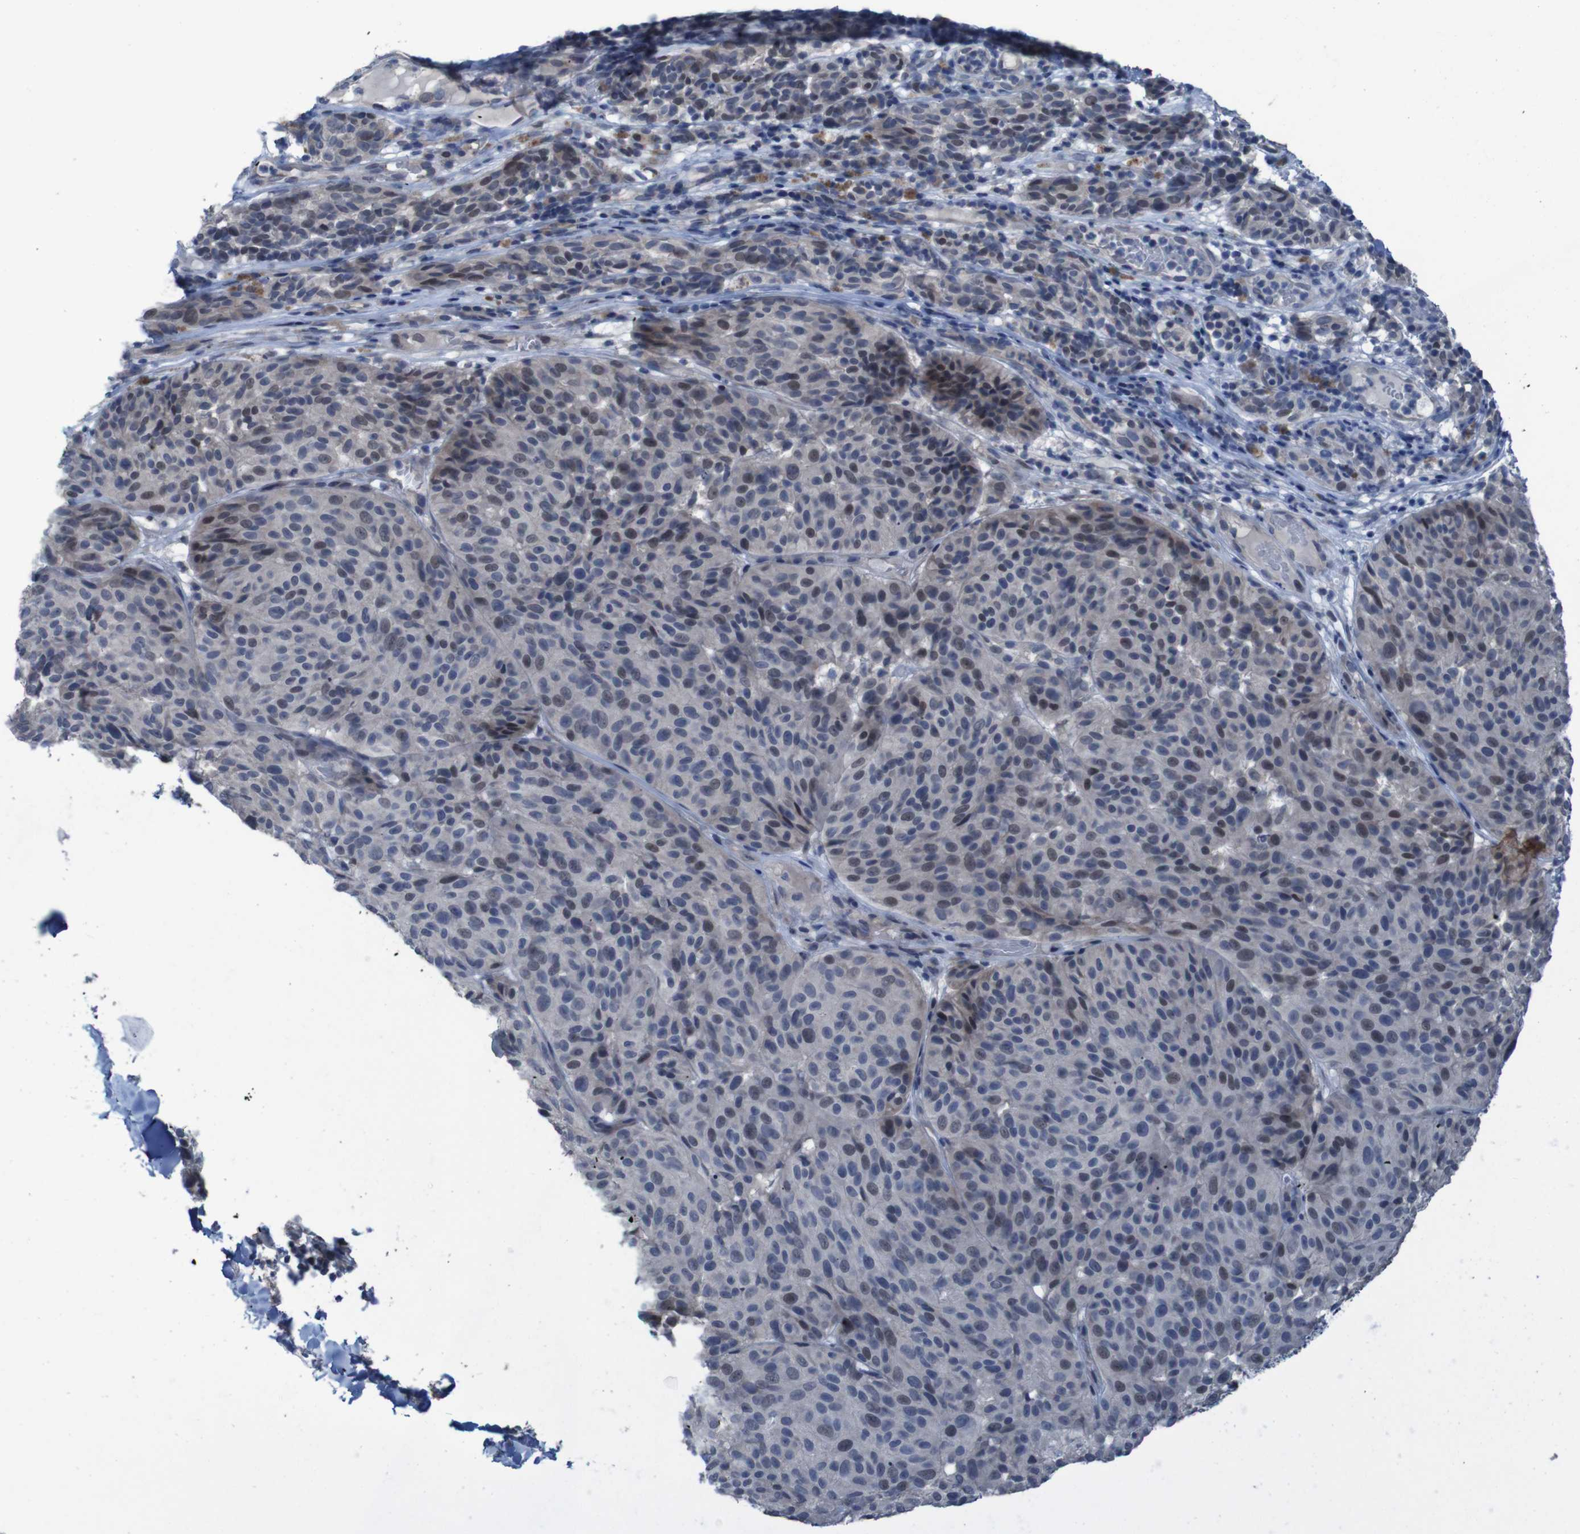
{"staining": {"intensity": "negative", "quantity": "none", "location": "none"}, "tissue": "melanoma", "cell_type": "Tumor cells", "image_type": "cancer", "snomed": [{"axis": "morphology", "description": "Malignant melanoma, NOS"}, {"axis": "topography", "description": "Skin"}], "caption": "Melanoma was stained to show a protein in brown. There is no significant positivity in tumor cells.", "gene": "CLDN18", "patient": {"sex": "female", "age": 46}}